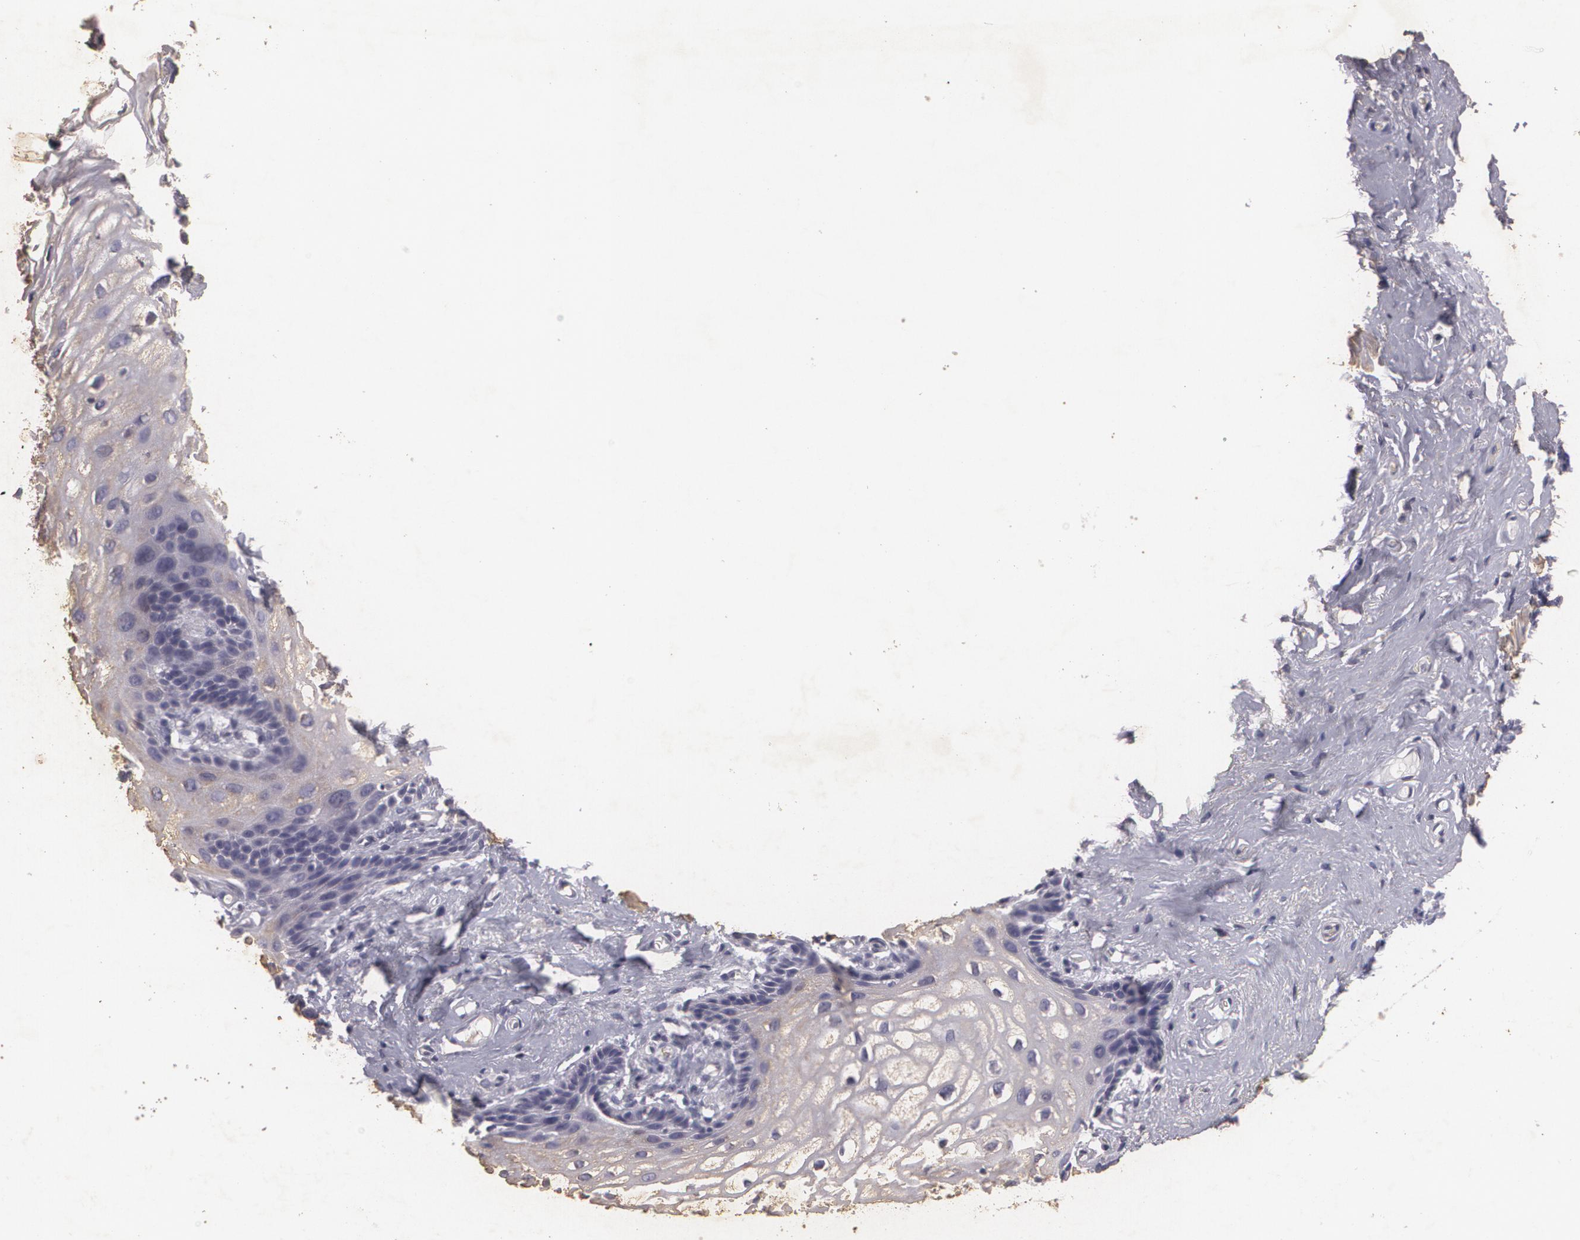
{"staining": {"intensity": "negative", "quantity": "none", "location": "none"}, "tissue": "vagina", "cell_type": "Squamous epithelial cells", "image_type": "normal", "snomed": [{"axis": "morphology", "description": "Normal tissue, NOS"}, {"axis": "topography", "description": "Vagina"}], "caption": "Immunohistochemical staining of benign human vagina displays no significant staining in squamous epithelial cells.", "gene": "KCNA4", "patient": {"sex": "female", "age": 61}}